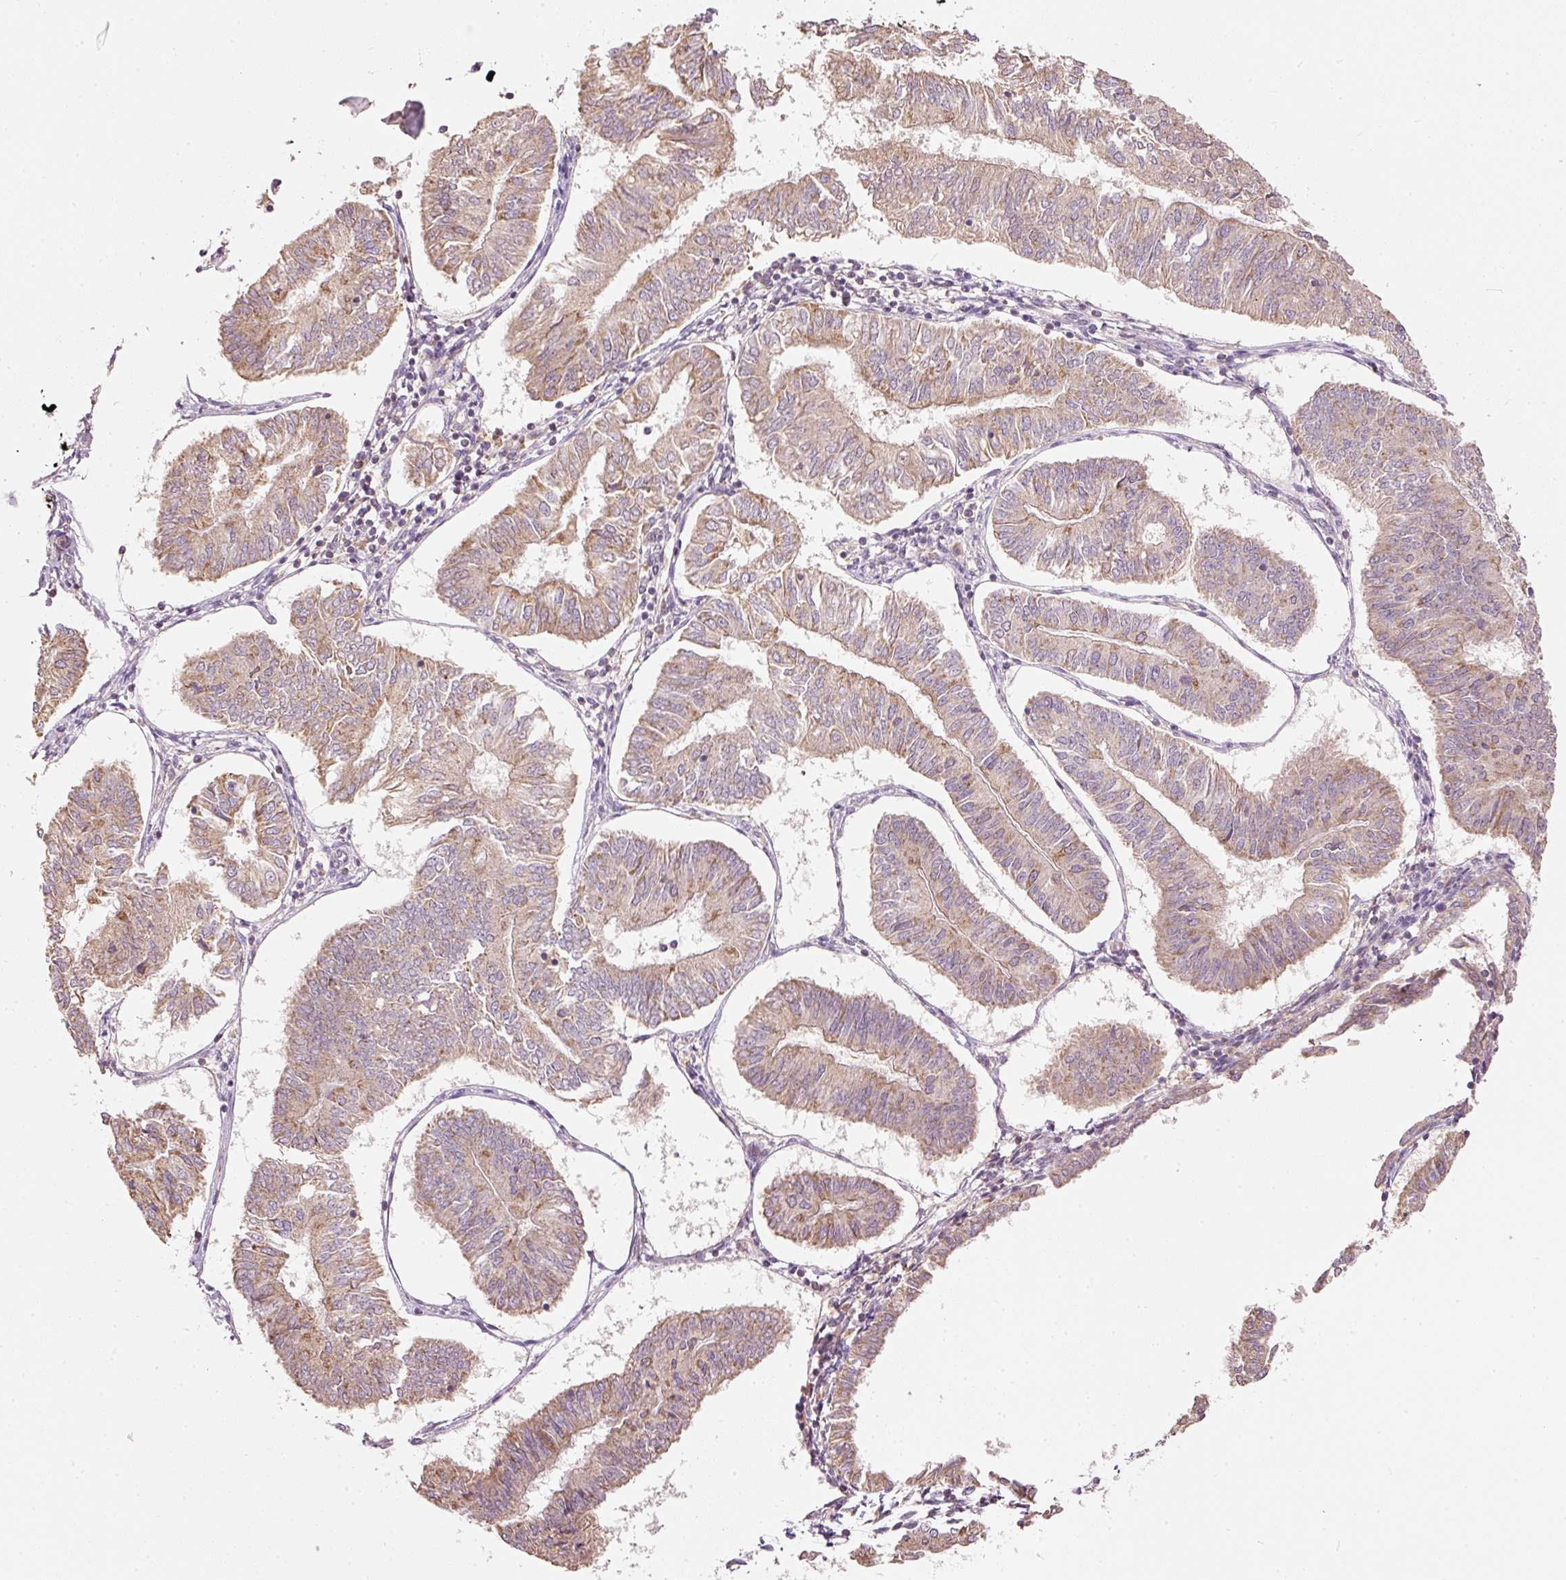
{"staining": {"intensity": "moderate", "quantity": "25%-75%", "location": "cytoplasmic/membranous"}, "tissue": "endometrial cancer", "cell_type": "Tumor cells", "image_type": "cancer", "snomed": [{"axis": "morphology", "description": "Adenocarcinoma, NOS"}, {"axis": "topography", "description": "Endometrium"}], "caption": "The photomicrograph reveals a brown stain indicating the presence of a protein in the cytoplasmic/membranous of tumor cells in adenocarcinoma (endometrial).", "gene": "PSENEN", "patient": {"sex": "female", "age": 58}}